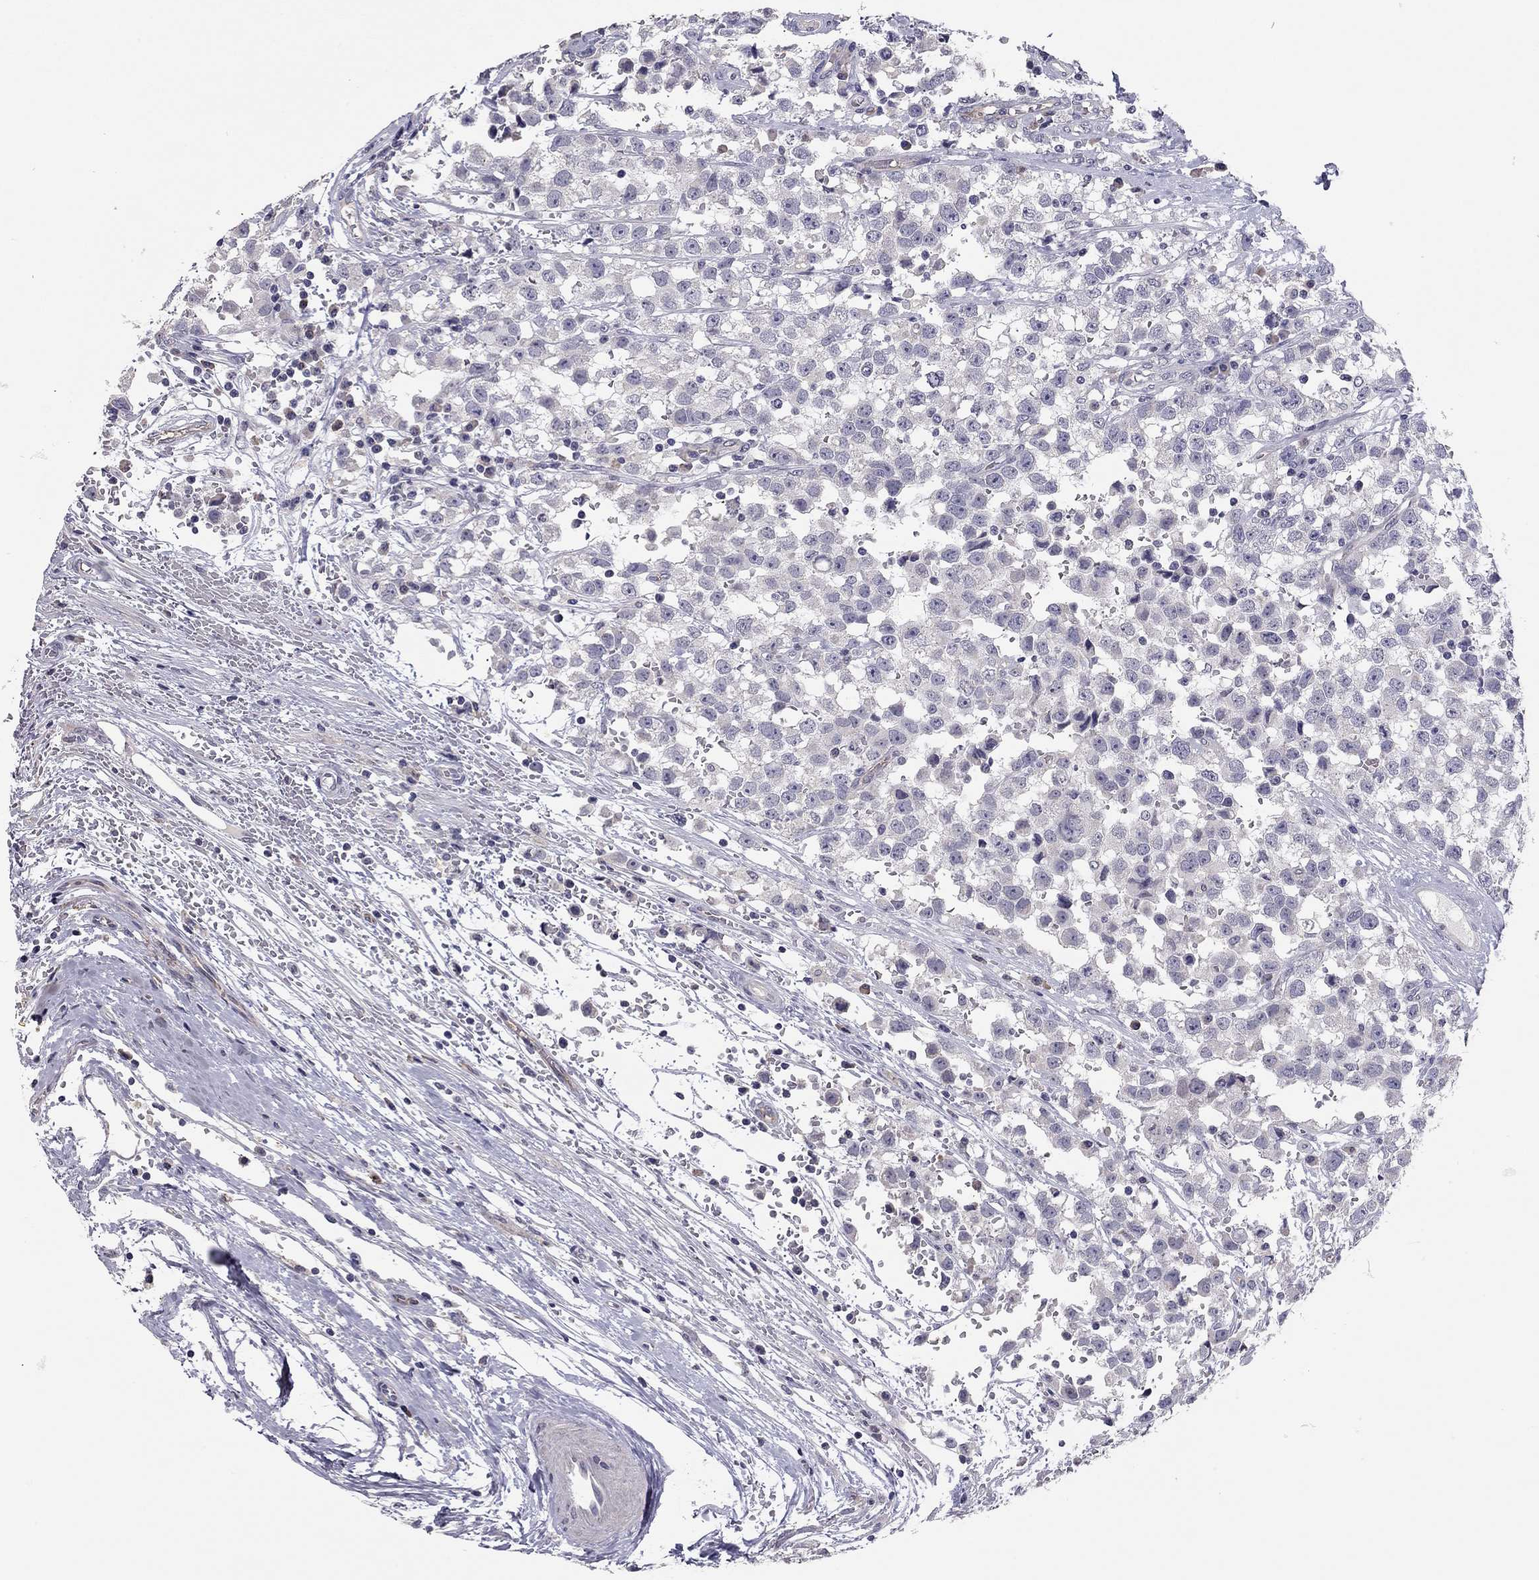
{"staining": {"intensity": "negative", "quantity": "none", "location": "none"}, "tissue": "testis cancer", "cell_type": "Tumor cells", "image_type": "cancer", "snomed": [{"axis": "morphology", "description": "Seminoma, NOS"}, {"axis": "topography", "description": "Testis"}], "caption": "Immunohistochemistry micrograph of testis cancer stained for a protein (brown), which shows no positivity in tumor cells.", "gene": "SCARB1", "patient": {"sex": "male", "age": 34}}